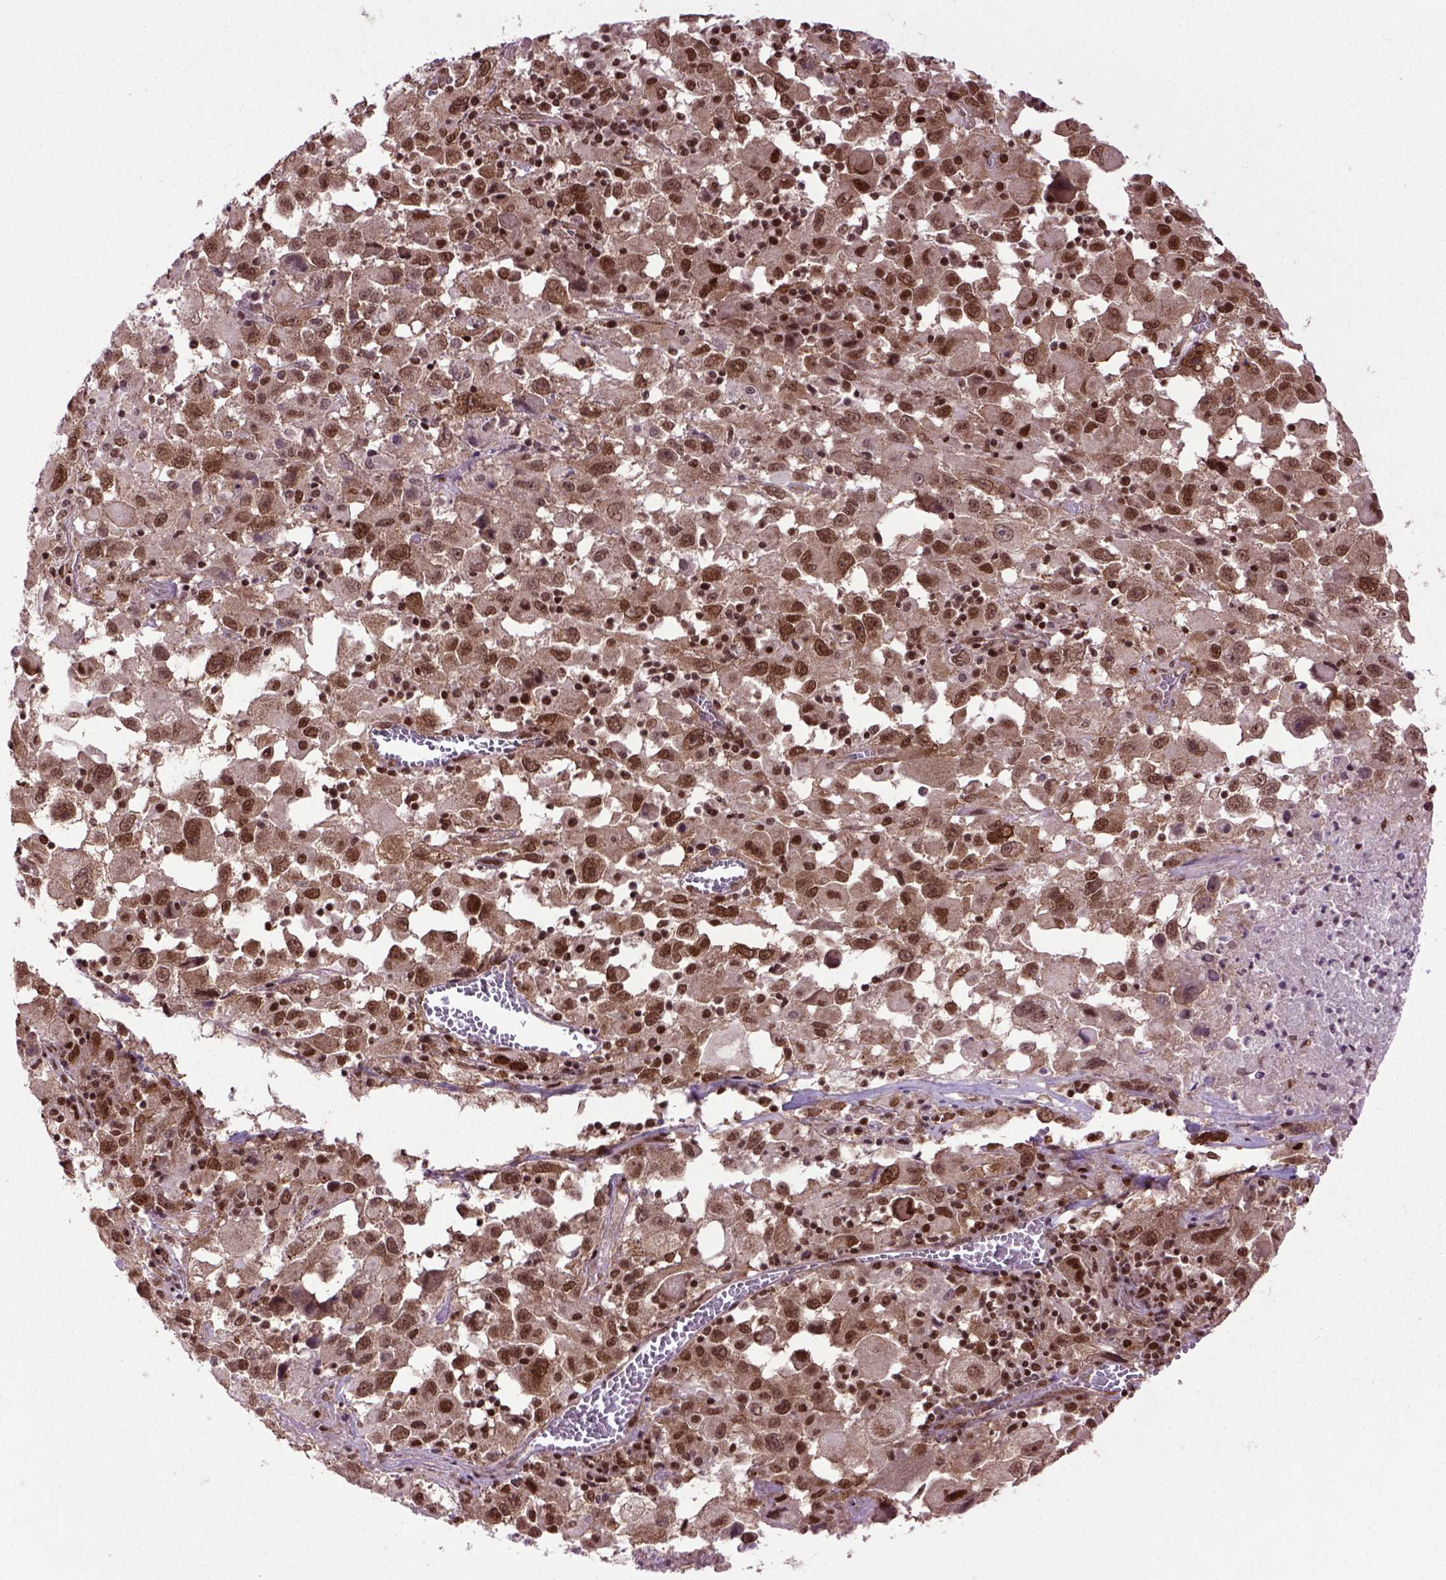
{"staining": {"intensity": "strong", "quantity": ">75%", "location": "nuclear"}, "tissue": "melanoma", "cell_type": "Tumor cells", "image_type": "cancer", "snomed": [{"axis": "morphology", "description": "Malignant melanoma, Metastatic site"}, {"axis": "topography", "description": "Soft tissue"}], "caption": "This photomicrograph reveals immunohistochemistry (IHC) staining of human malignant melanoma (metastatic site), with high strong nuclear staining in approximately >75% of tumor cells.", "gene": "CELF1", "patient": {"sex": "male", "age": 50}}